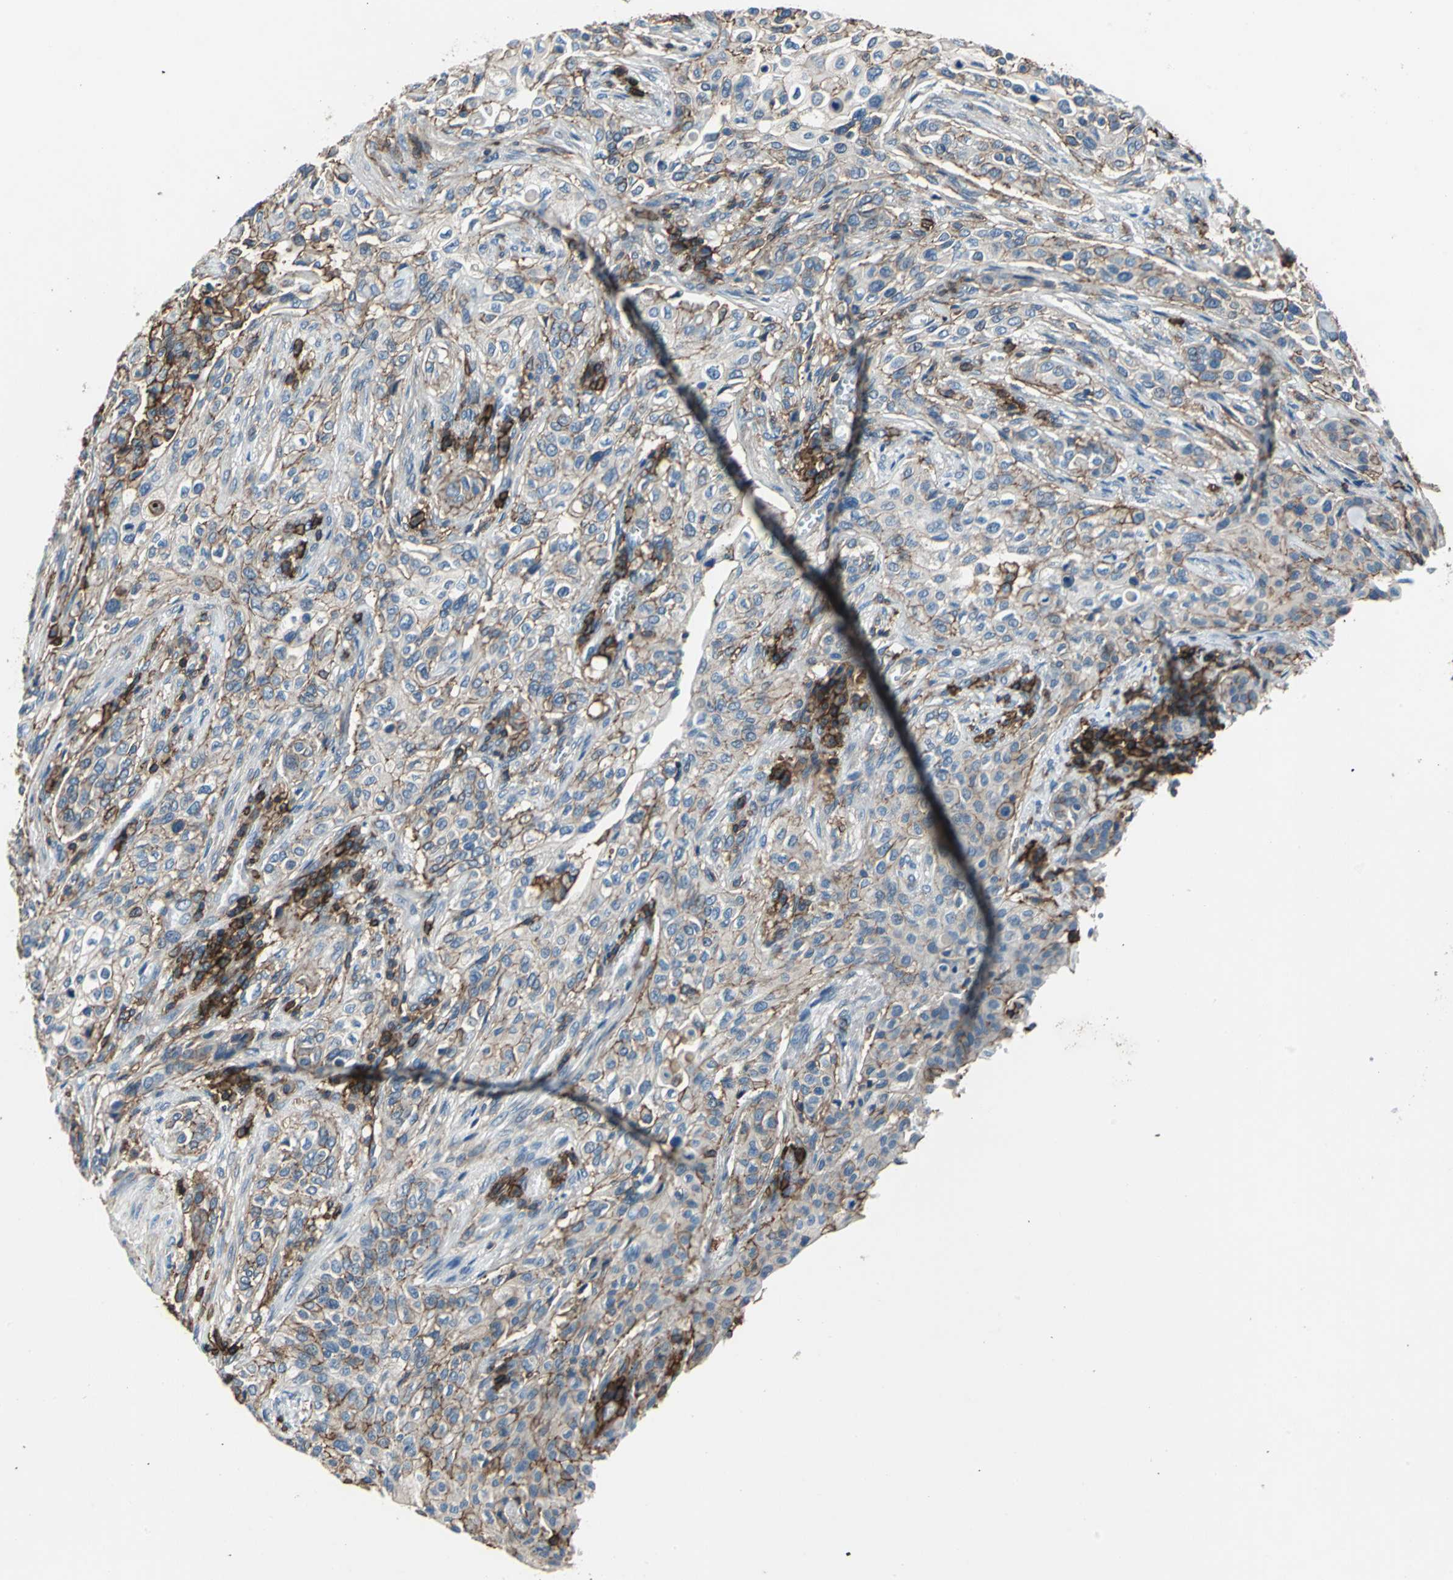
{"staining": {"intensity": "weak", "quantity": "25%-75%", "location": "cytoplasmic/membranous"}, "tissue": "urothelial cancer", "cell_type": "Tumor cells", "image_type": "cancer", "snomed": [{"axis": "morphology", "description": "Urothelial carcinoma, High grade"}, {"axis": "topography", "description": "Urinary bladder"}], "caption": "High-grade urothelial carcinoma stained for a protein shows weak cytoplasmic/membranous positivity in tumor cells.", "gene": "CD44", "patient": {"sex": "male", "age": 74}}